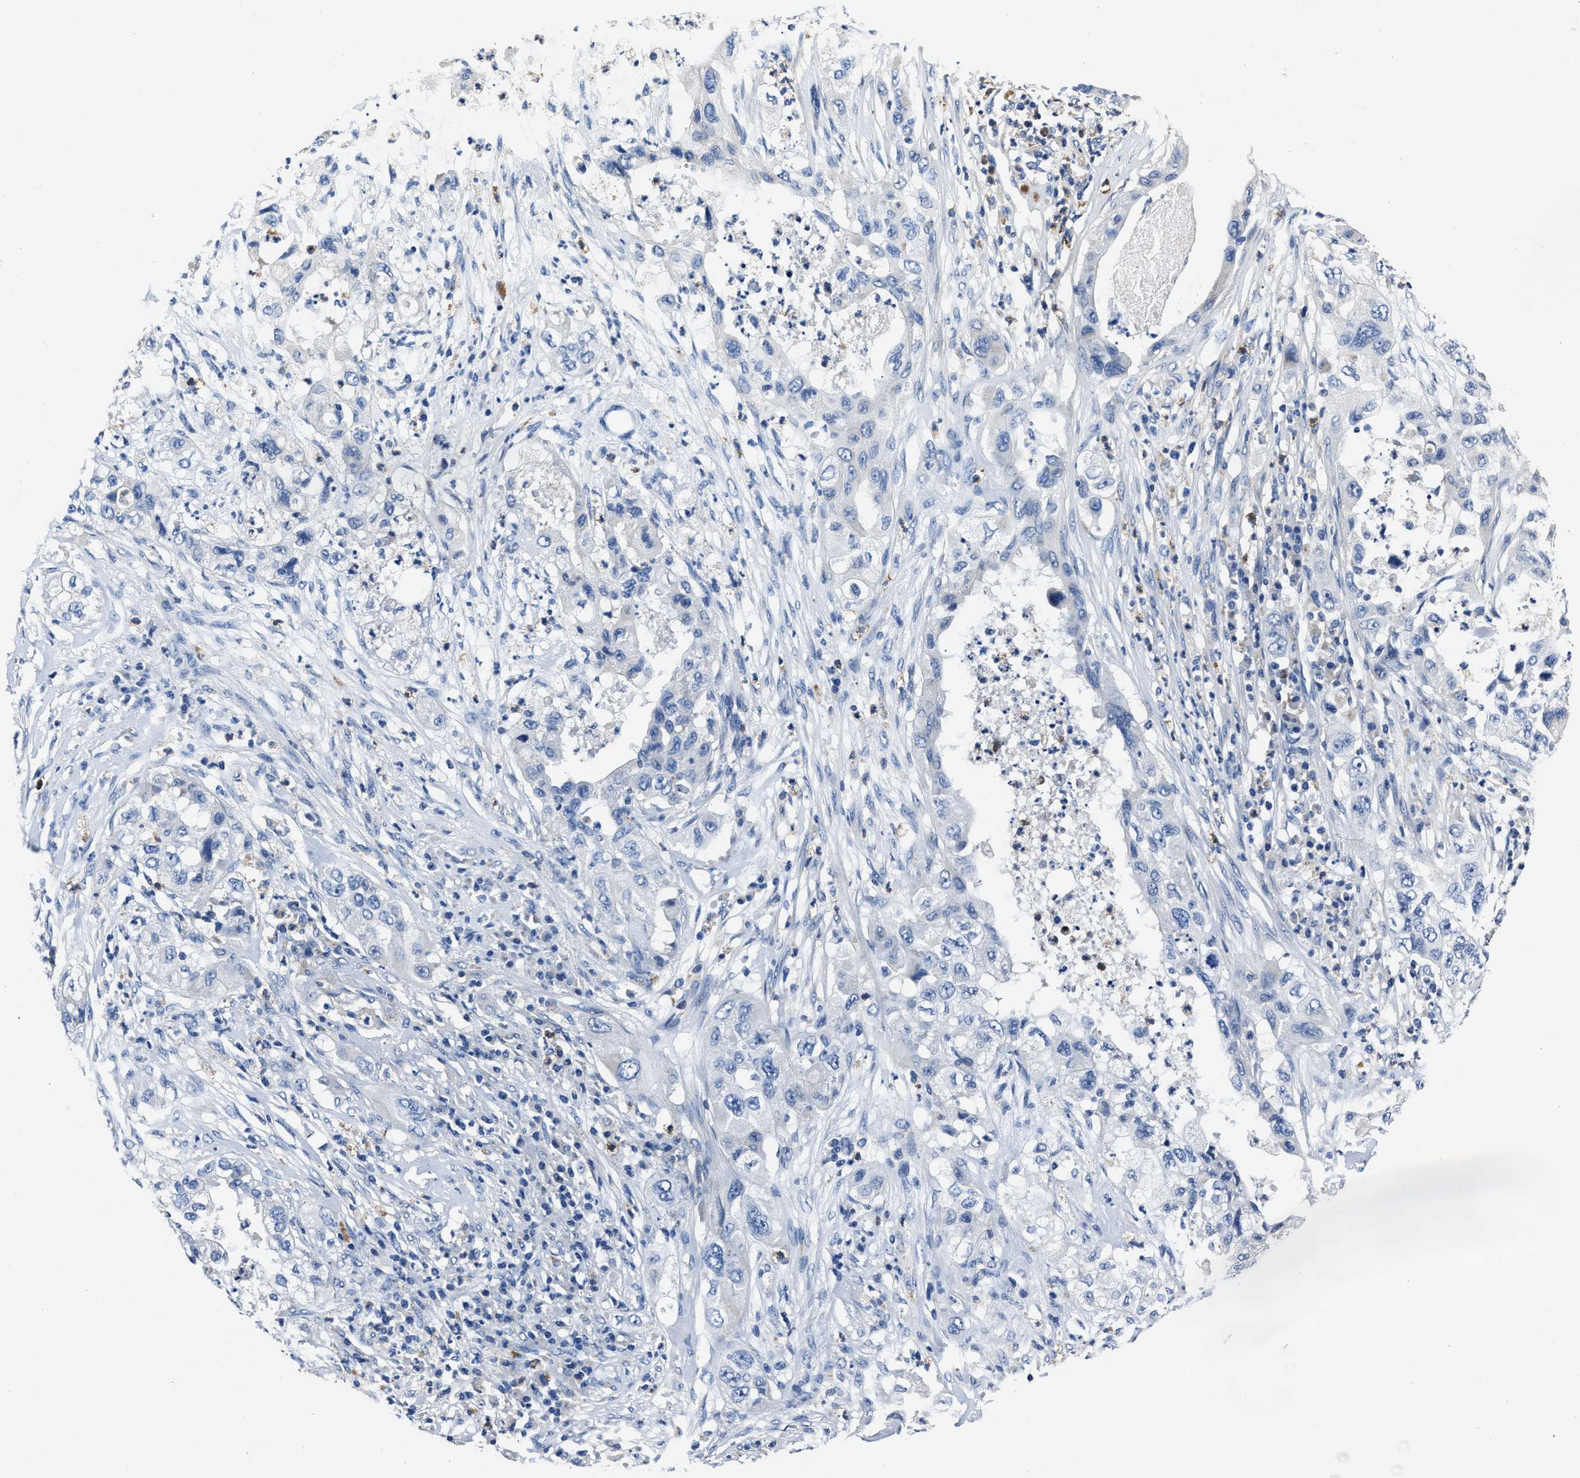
{"staining": {"intensity": "negative", "quantity": "none", "location": "none"}, "tissue": "pancreatic cancer", "cell_type": "Tumor cells", "image_type": "cancer", "snomed": [{"axis": "morphology", "description": "Adenocarcinoma, NOS"}, {"axis": "topography", "description": "Pancreas"}], "caption": "This is an immunohistochemistry (IHC) histopathology image of human pancreatic cancer. There is no expression in tumor cells.", "gene": "FGL2", "patient": {"sex": "female", "age": 78}}